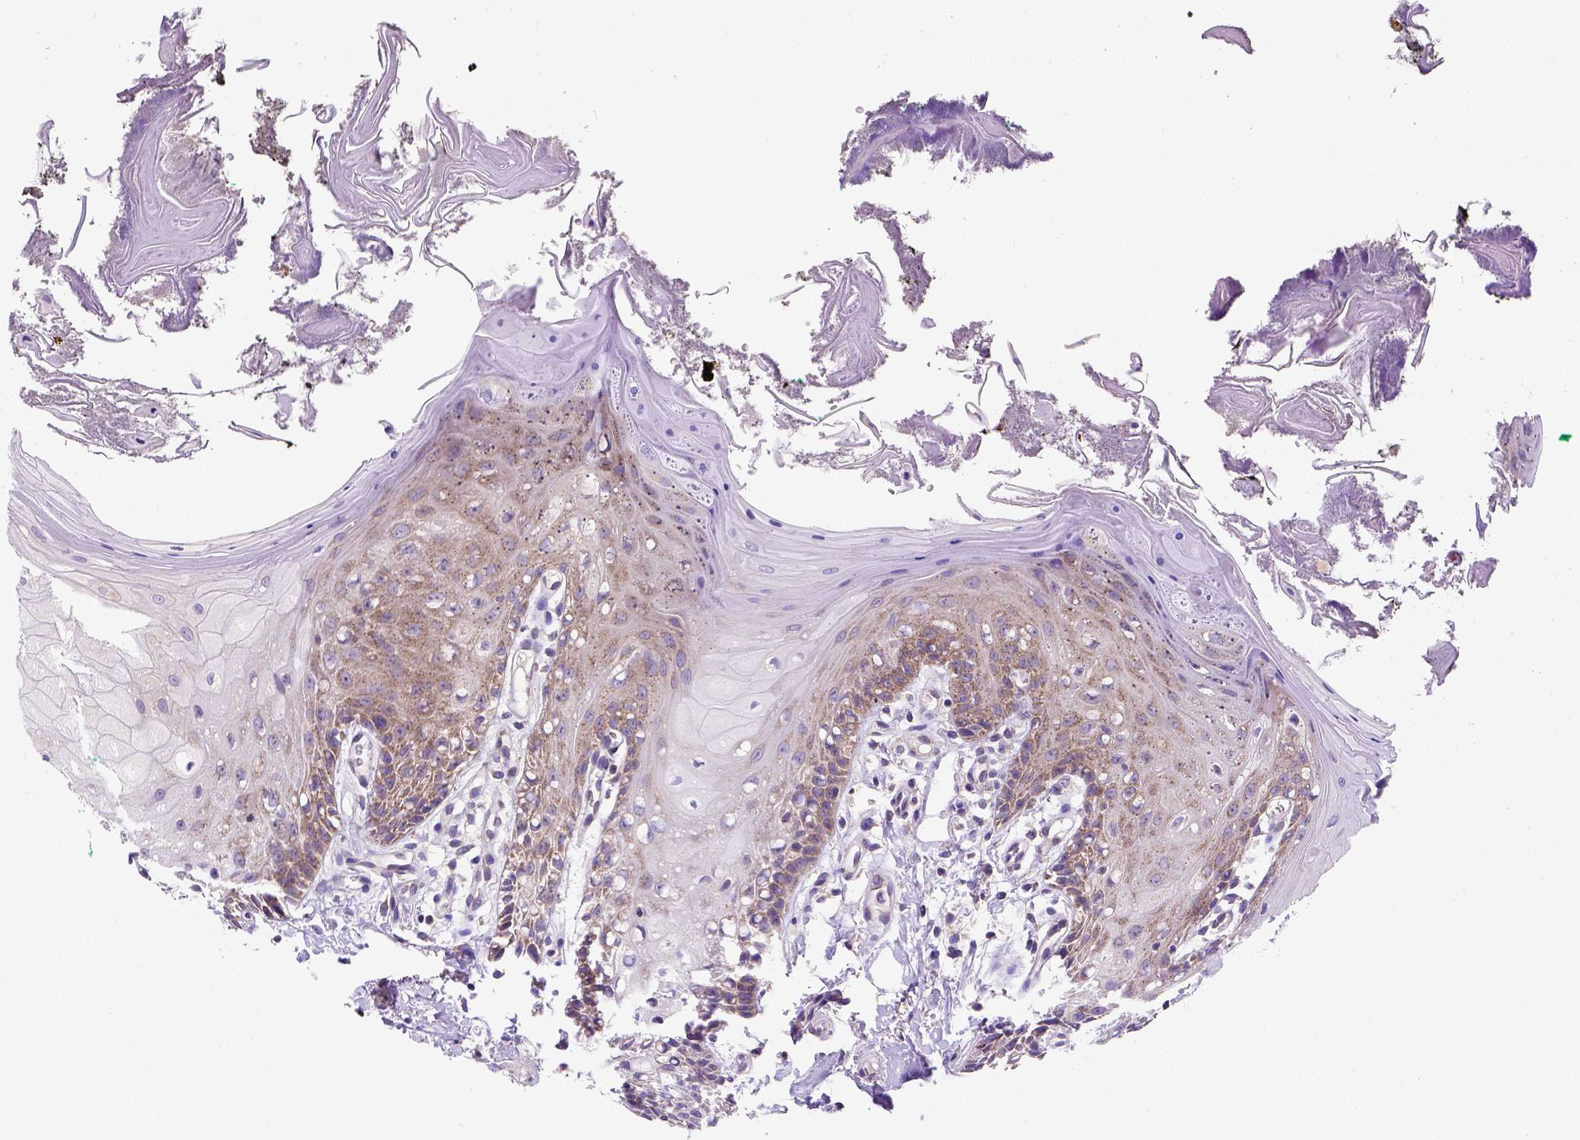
{"staining": {"intensity": "moderate", "quantity": "25%-75%", "location": "cytoplasmic/membranous"}, "tissue": "oral mucosa", "cell_type": "Squamous epithelial cells", "image_type": "normal", "snomed": [{"axis": "morphology", "description": "Normal tissue, NOS"}, {"axis": "morphology", "description": "Squamous cell carcinoma, NOS"}, {"axis": "topography", "description": "Oral tissue"}, {"axis": "topography", "description": "Head-Neck"}], "caption": "IHC staining of normal oral mucosa, which displays medium levels of moderate cytoplasmic/membranous positivity in about 25%-75% of squamous epithelial cells indicating moderate cytoplasmic/membranous protein positivity. The staining was performed using DAB (3,3'-diaminobenzidine) (brown) for protein detection and nuclei were counterstained in hematoxylin (blue).", "gene": "FOXI1", "patient": {"sex": "male", "age": 69}}